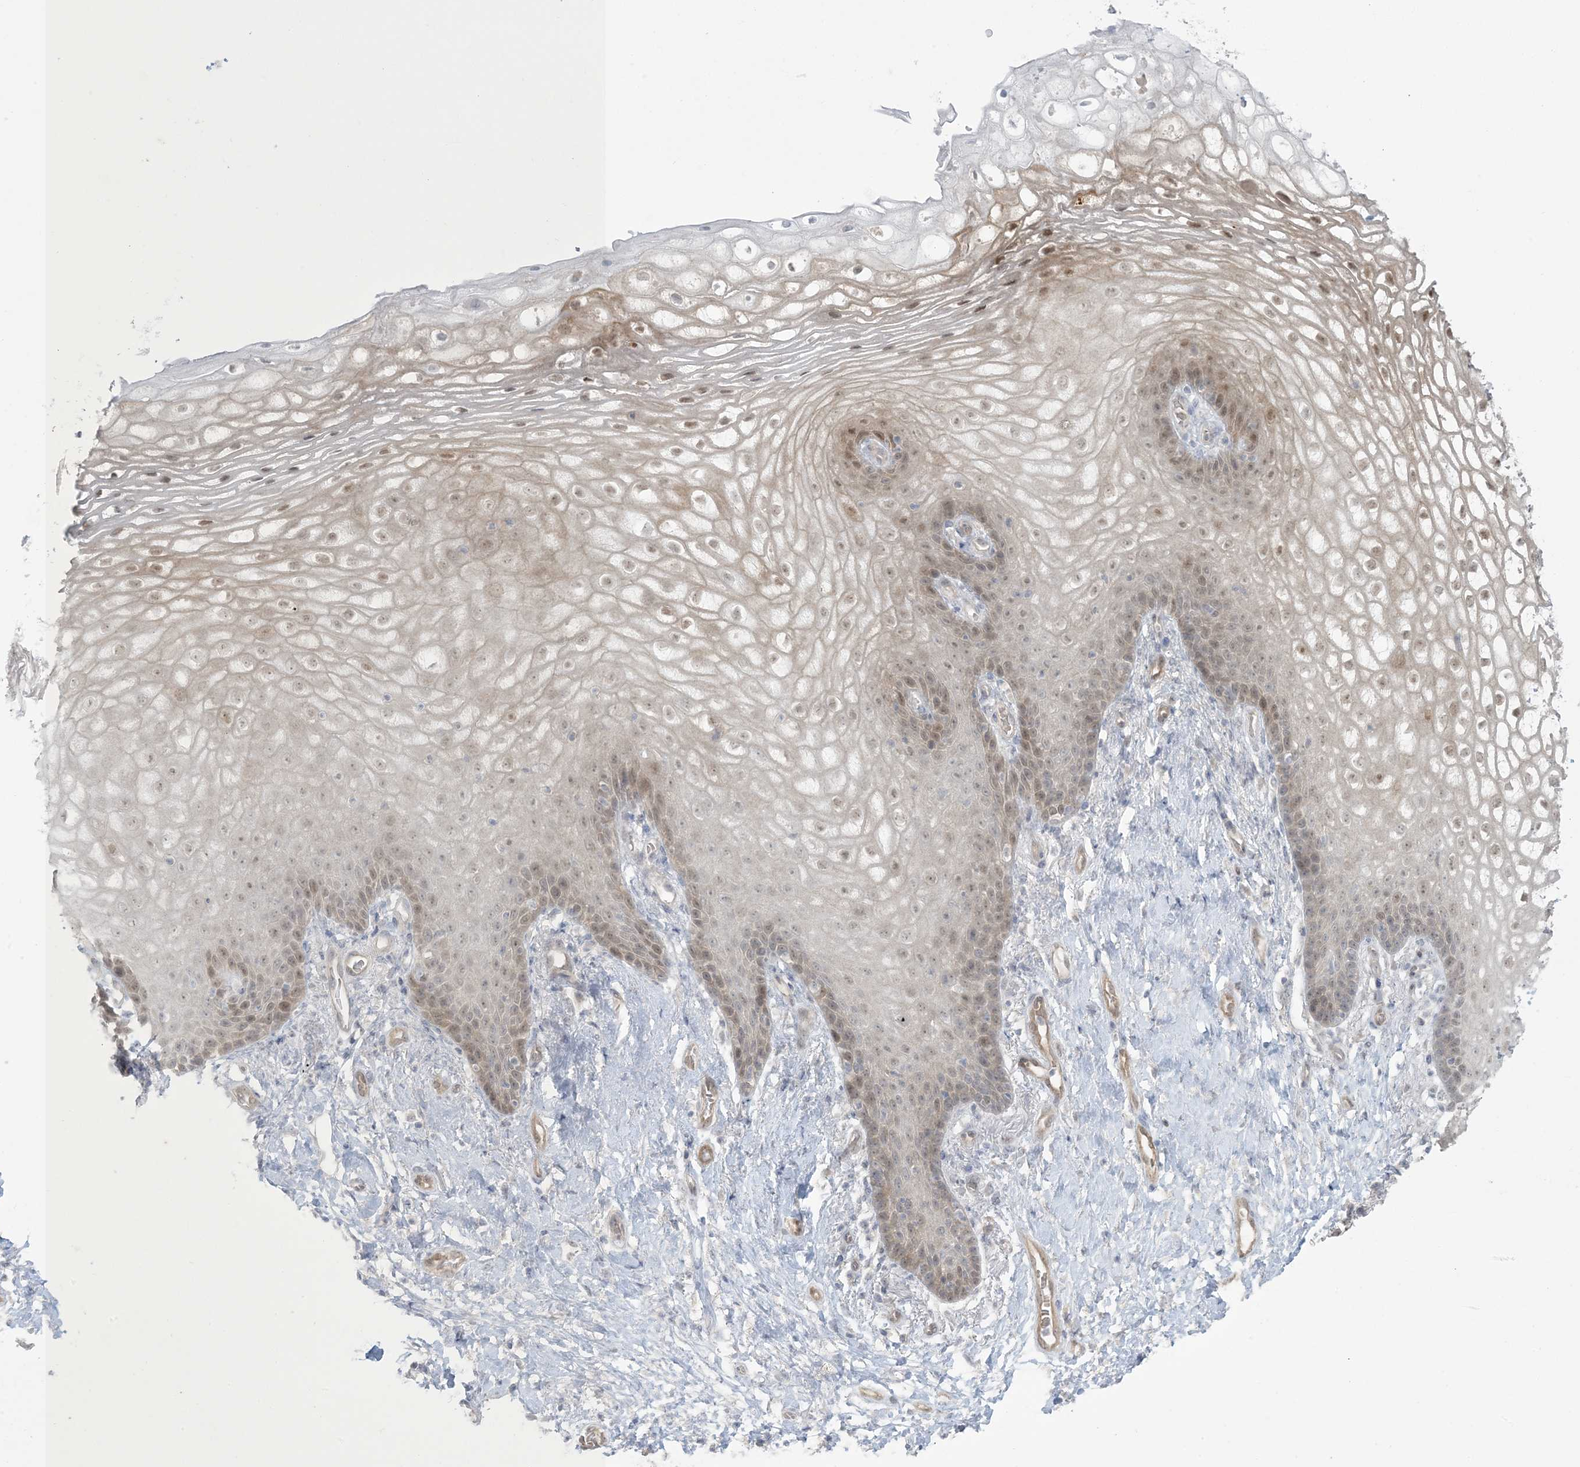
{"staining": {"intensity": "weak", "quantity": "25%-75%", "location": "nuclear"}, "tissue": "vagina", "cell_type": "Squamous epithelial cells", "image_type": "normal", "snomed": [{"axis": "morphology", "description": "Normal tissue, NOS"}, {"axis": "topography", "description": "Vagina"}], "caption": "High-power microscopy captured an IHC micrograph of benign vagina, revealing weak nuclear staining in approximately 25%-75% of squamous epithelial cells. Ihc stains the protein in brown and the nuclei are stained blue.", "gene": "NRBP2", "patient": {"sex": "female", "age": 60}}